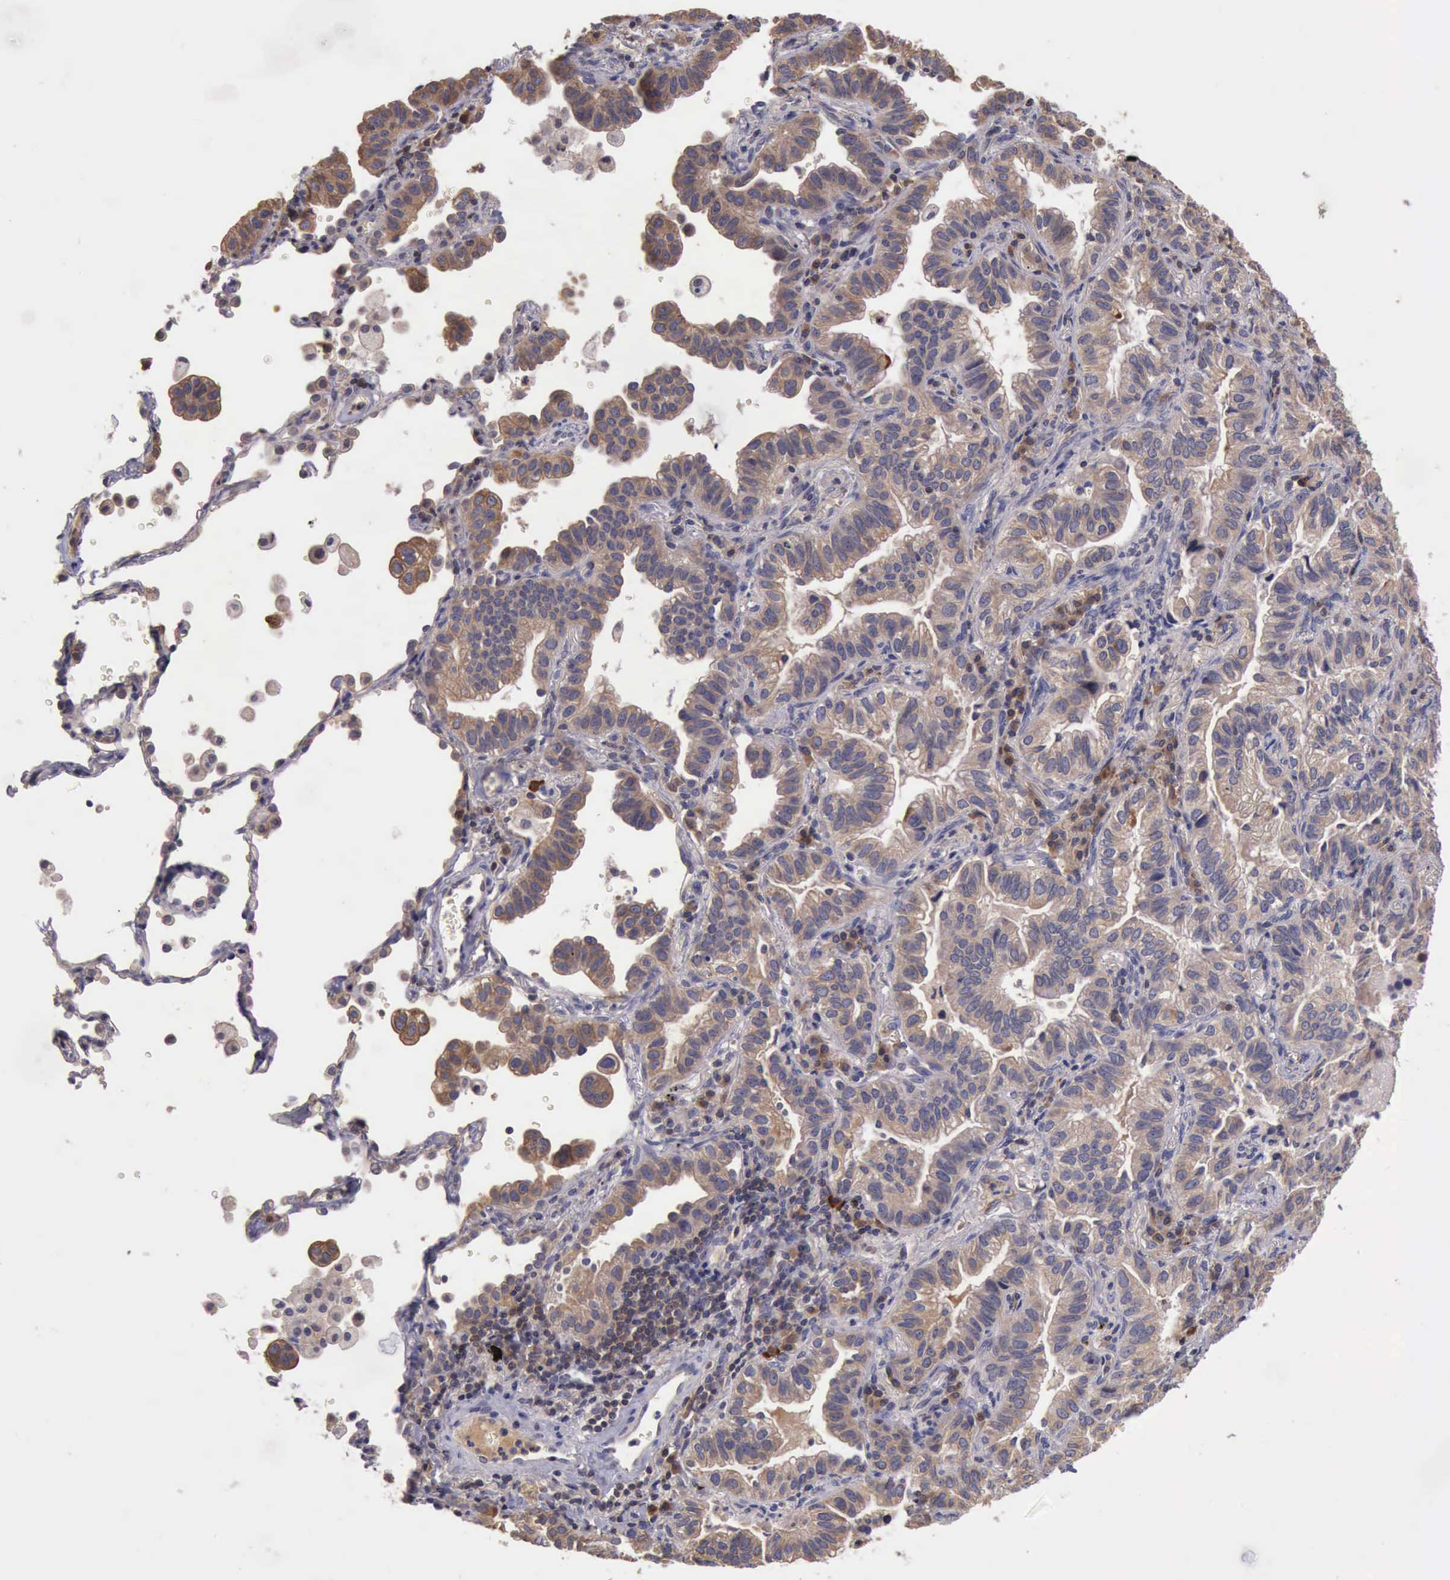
{"staining": {"intensity": "weak", "quantity": ">75%", "location": "cytoplasmic/membranous"}, "tissue": "lung cancer", "cell_type": "Tumor cells", "image_type": "cancer", "snomed": [{"axis": "morphology", "description": "Adenocarcinoma, NOS"}, {"axis": "topography", "description": "Lung"}], "caption": "A high-resolution histopathology image shows IHC staining of lung adenocarcinoma, which exhibits weak cytoplasmic/membranous staining in approximately >75% of tumor cells.", "gene": "RAB39B", "patient": {"sex": "female", "age": 50}}